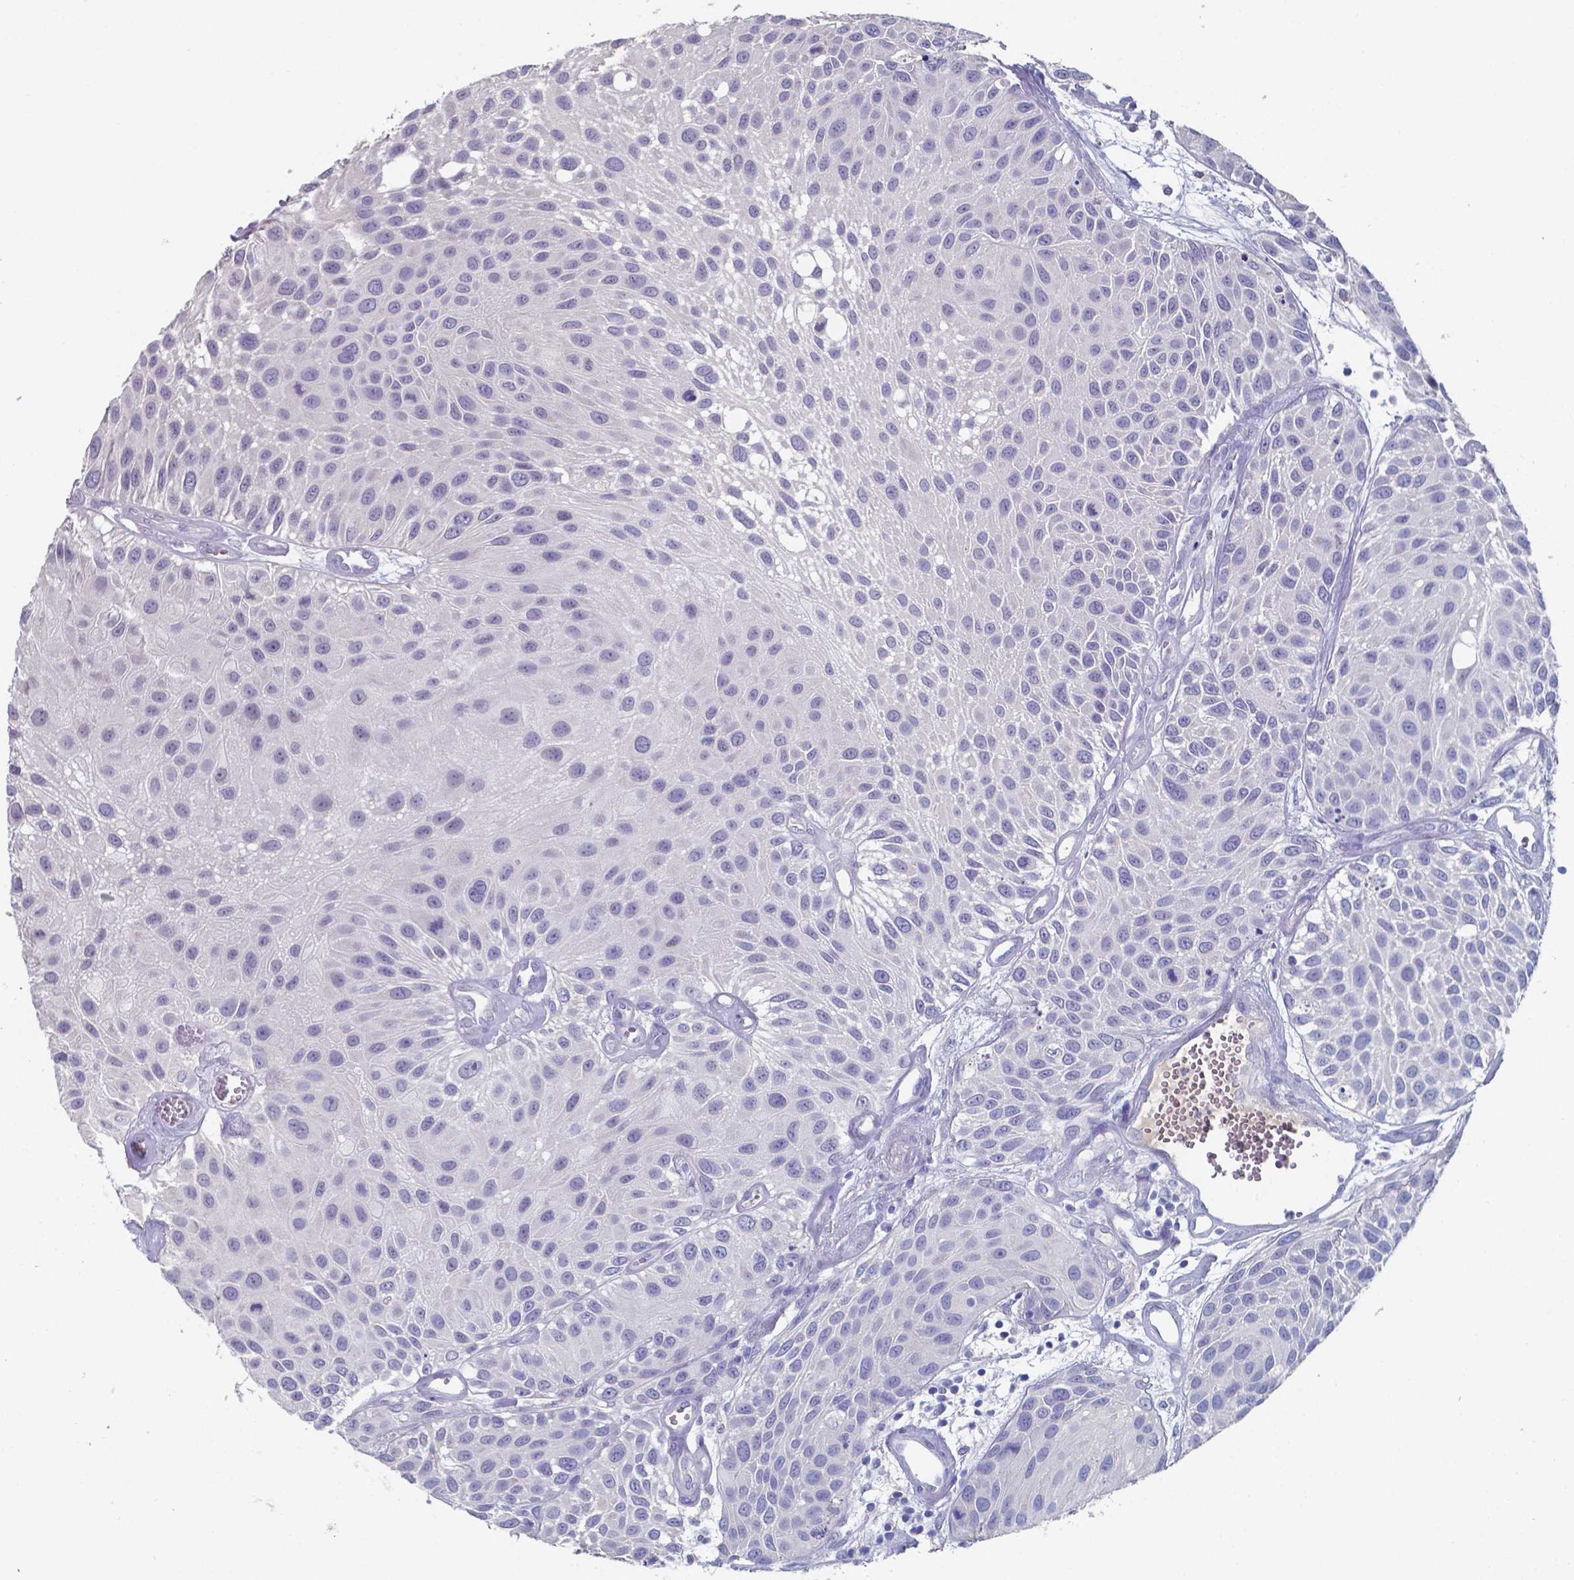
{"staining": {"intensity": "negative", "quantity": "none", "location": "none"}, "tissue": "urothelial cancer", "cell_type": "Tumor cells", "image_type": "cancer", "snomed": [{"axis": "morphology", "description": "Urothelial carcinoma, Low grade"}, {"axis": "topography", "description": "Urinary bladder"}], "caption": "This is an IHC micrograph of human low-grade urothelial carcinoma. There is no positivity in tumor cells.", "gene": "BTBD17", "patient": {"sex": "female", "age": 87}}